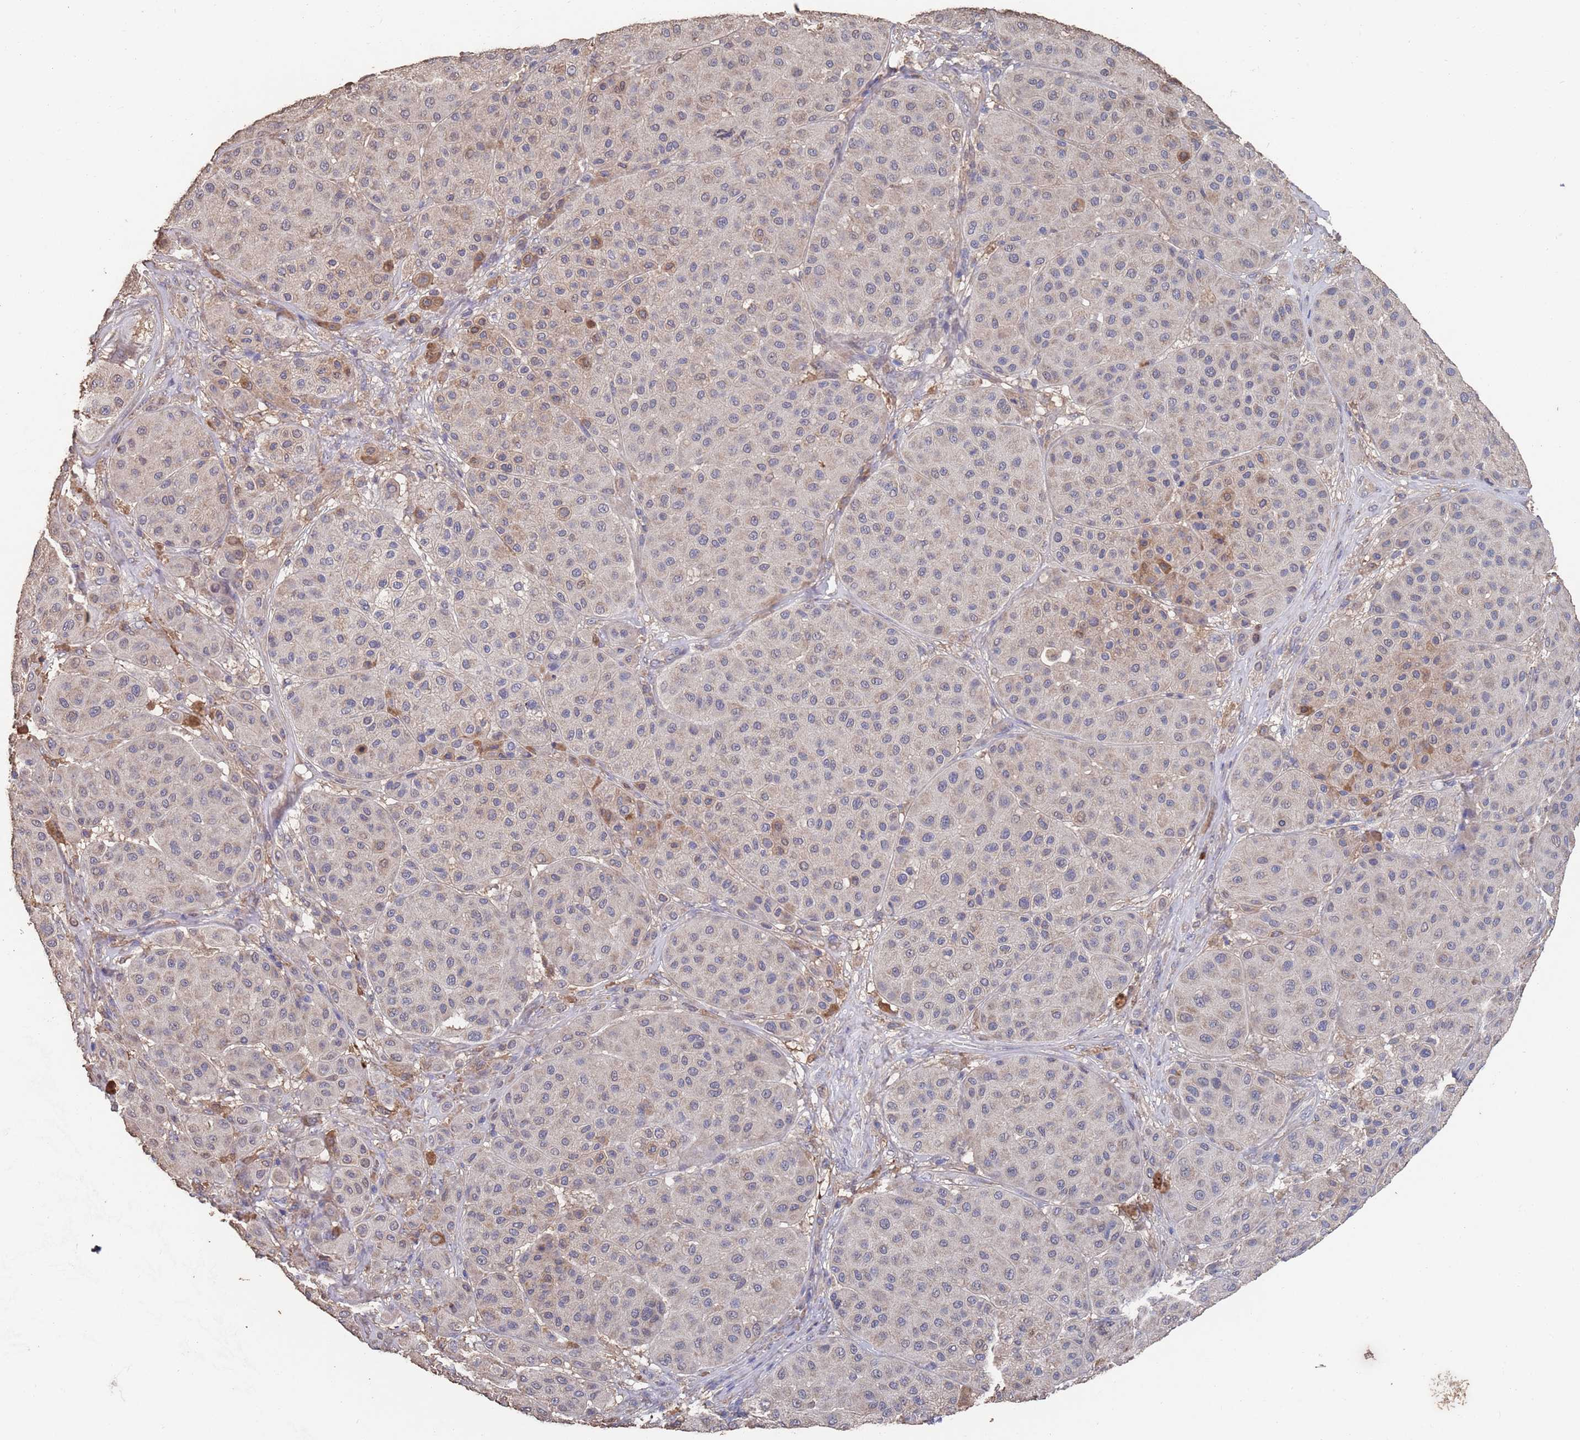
{"staining": {"intensity": "weak", "quantity": ">75%", "location": "cytoplasmic/membranous"}, "tissue": "melanoma", "cell_type": "Tumor cells", "image_type": "cancer", "snomed": [{"axis": "morphology", "description": "Malignant melanoma, Metastatic site"}, {"axis": "topography", "description": "Smooth muscle"}], "caption": "Malignant melanoma (metastatic site) was stained to show a protein in brown. There is low levels of weak cytoplasmic/membranous positivity in about >75% of tumor cells.", "gene": "BTBD18", "patient": {"sex": "male", "age": 41}}